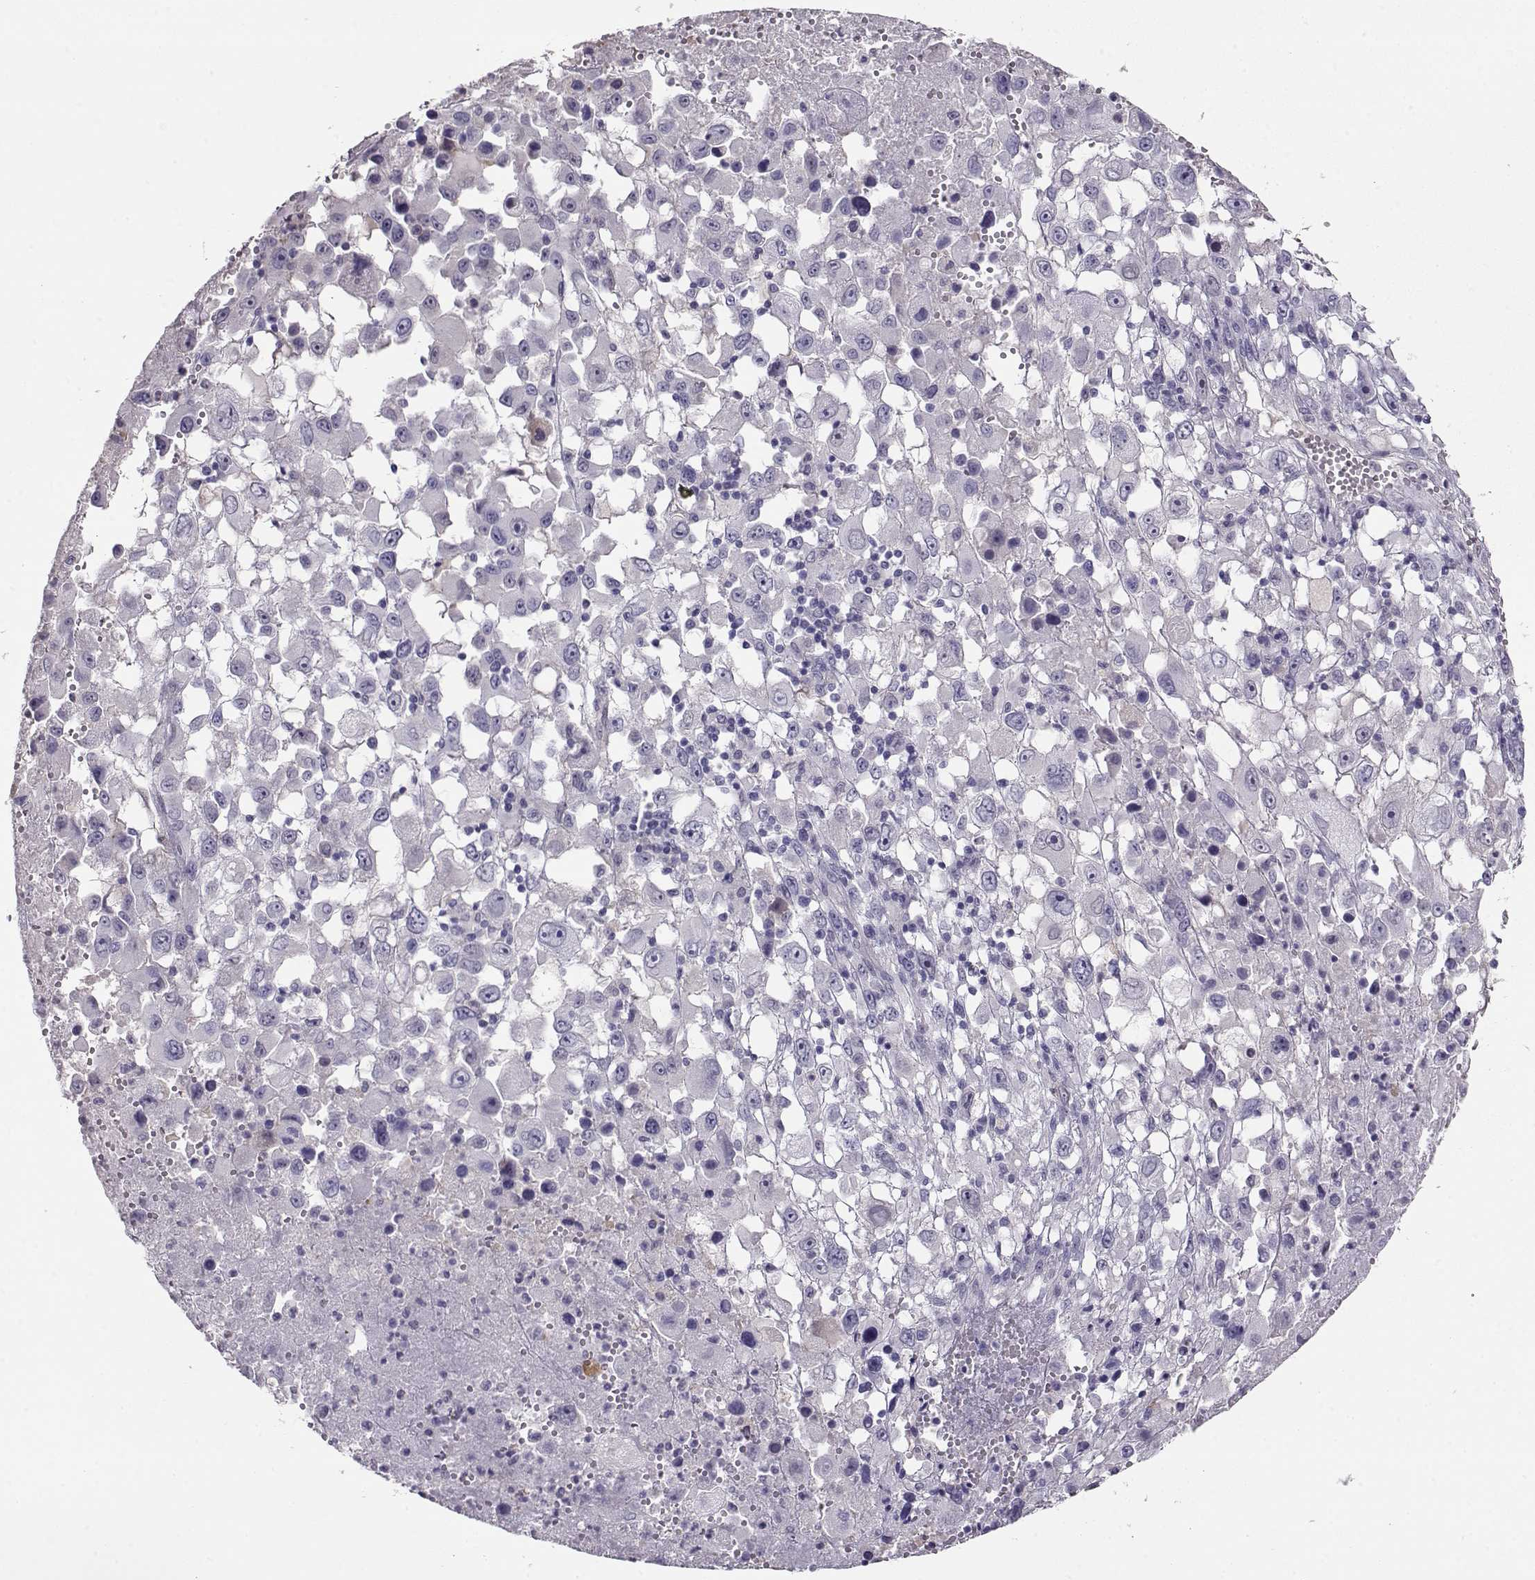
{"staining": {"intensity": "negative", "quantity": "none", "location": "none"}, "tissue": "melanoma", "cell_type": "Tumor cells", "image_type": "cancer", "snomed": [{"axis": "morphology", "description": "Malignant melanoma, Metastatic site"}, {"axis": "topography", "description": "Soft tissue"}], "caption": "Immunohistochemical staining of malignant melanoma (metastatic site) reveals no significant staining in tumor cells.", "gene": "CCR8", "patient": {"sex": "male", "age": 50}}